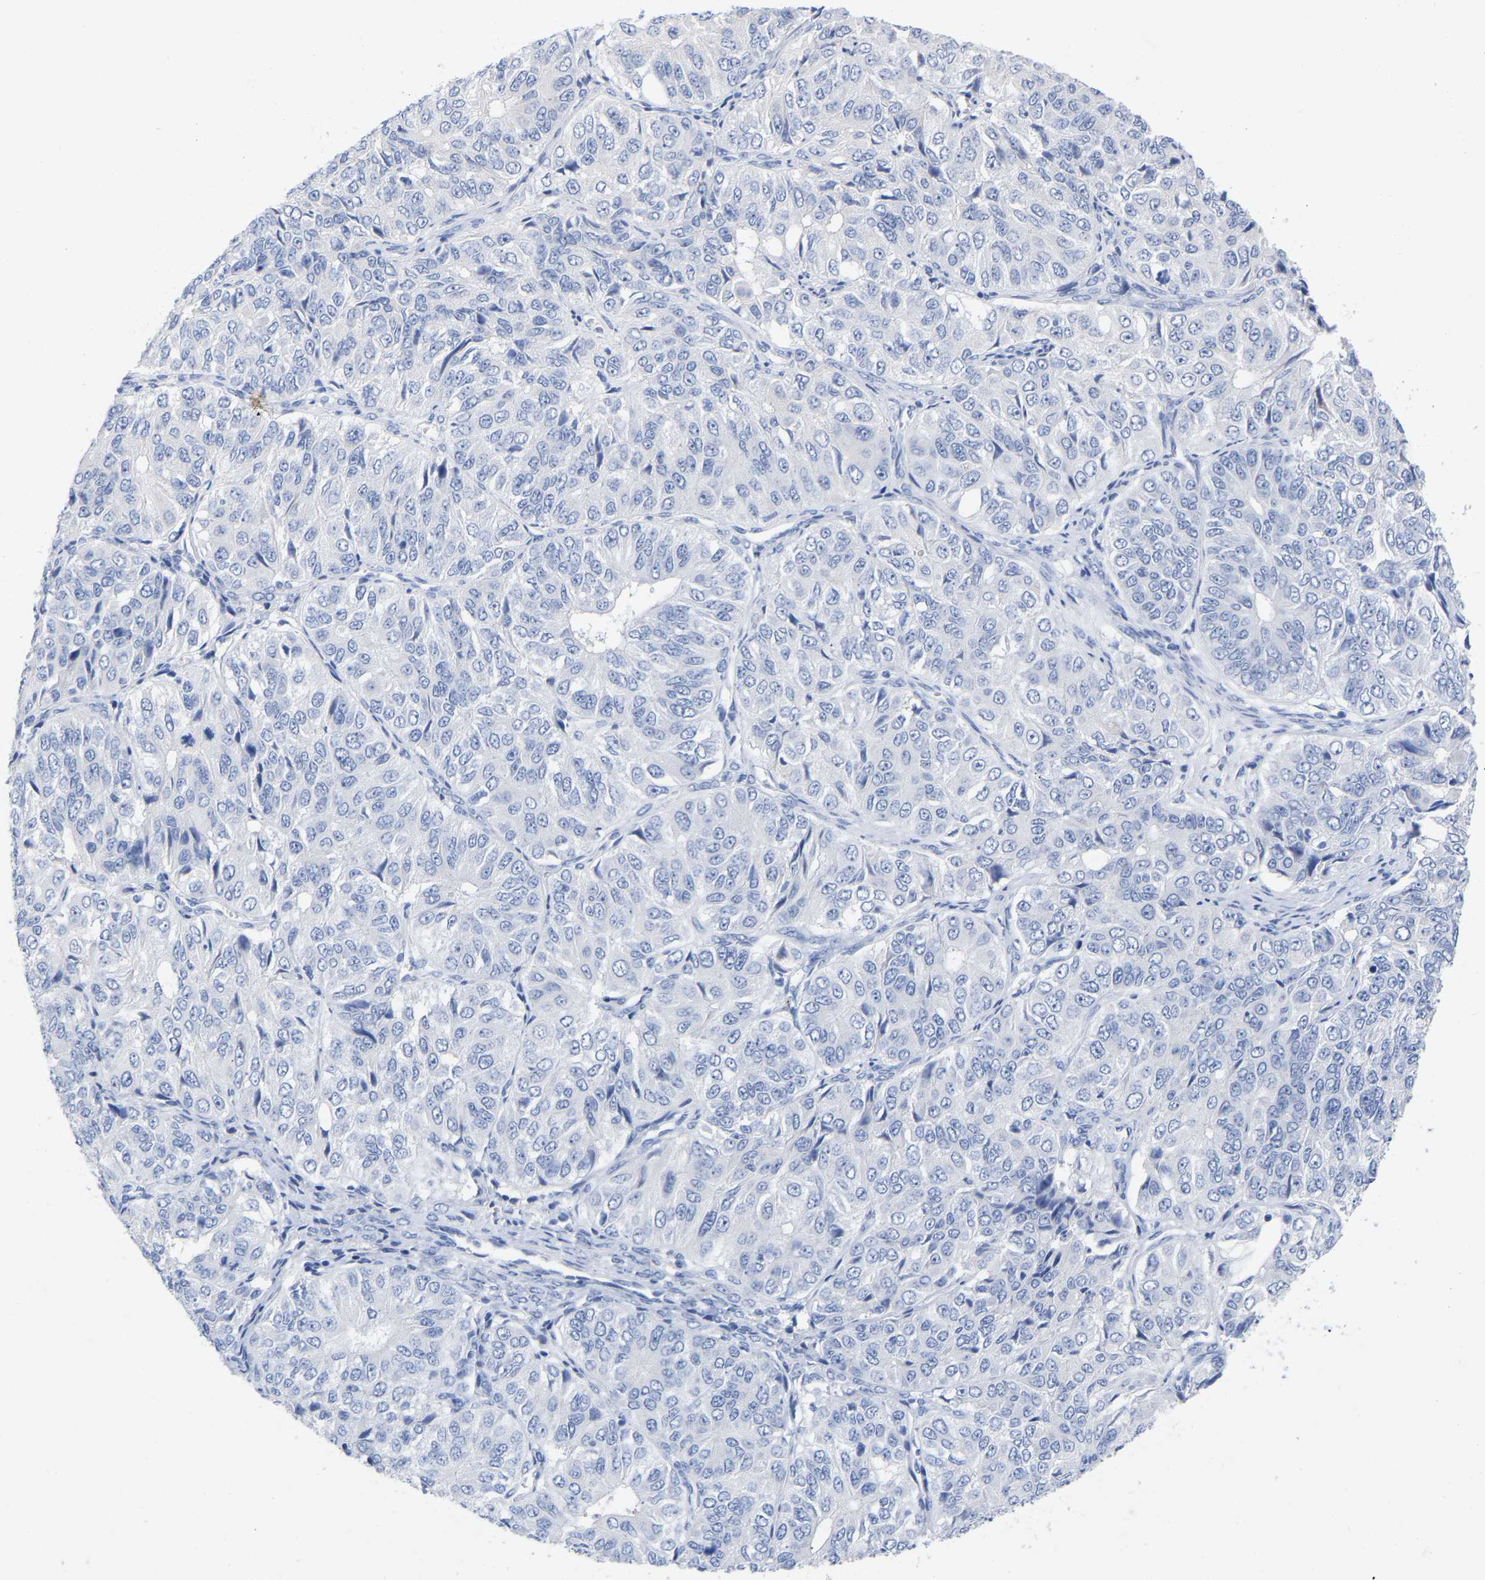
{"staining": {"intensity": "negative", "quantity": "none", "location": "none"}, "tissue": "ovarian cancer", "cell_type": "Tumor cells", "image_type": "cancer", "snomed": [{"axis": "morphology", "description": "Carcinoma, endometroid"}, {"axis": "topography", "description": "Ovary"}], "caption": "IHC of human ovarian cancer shows no expression in tumor cells.", "gene": "HAPLN1", "patient": {"sex": "female", "age": 51}}